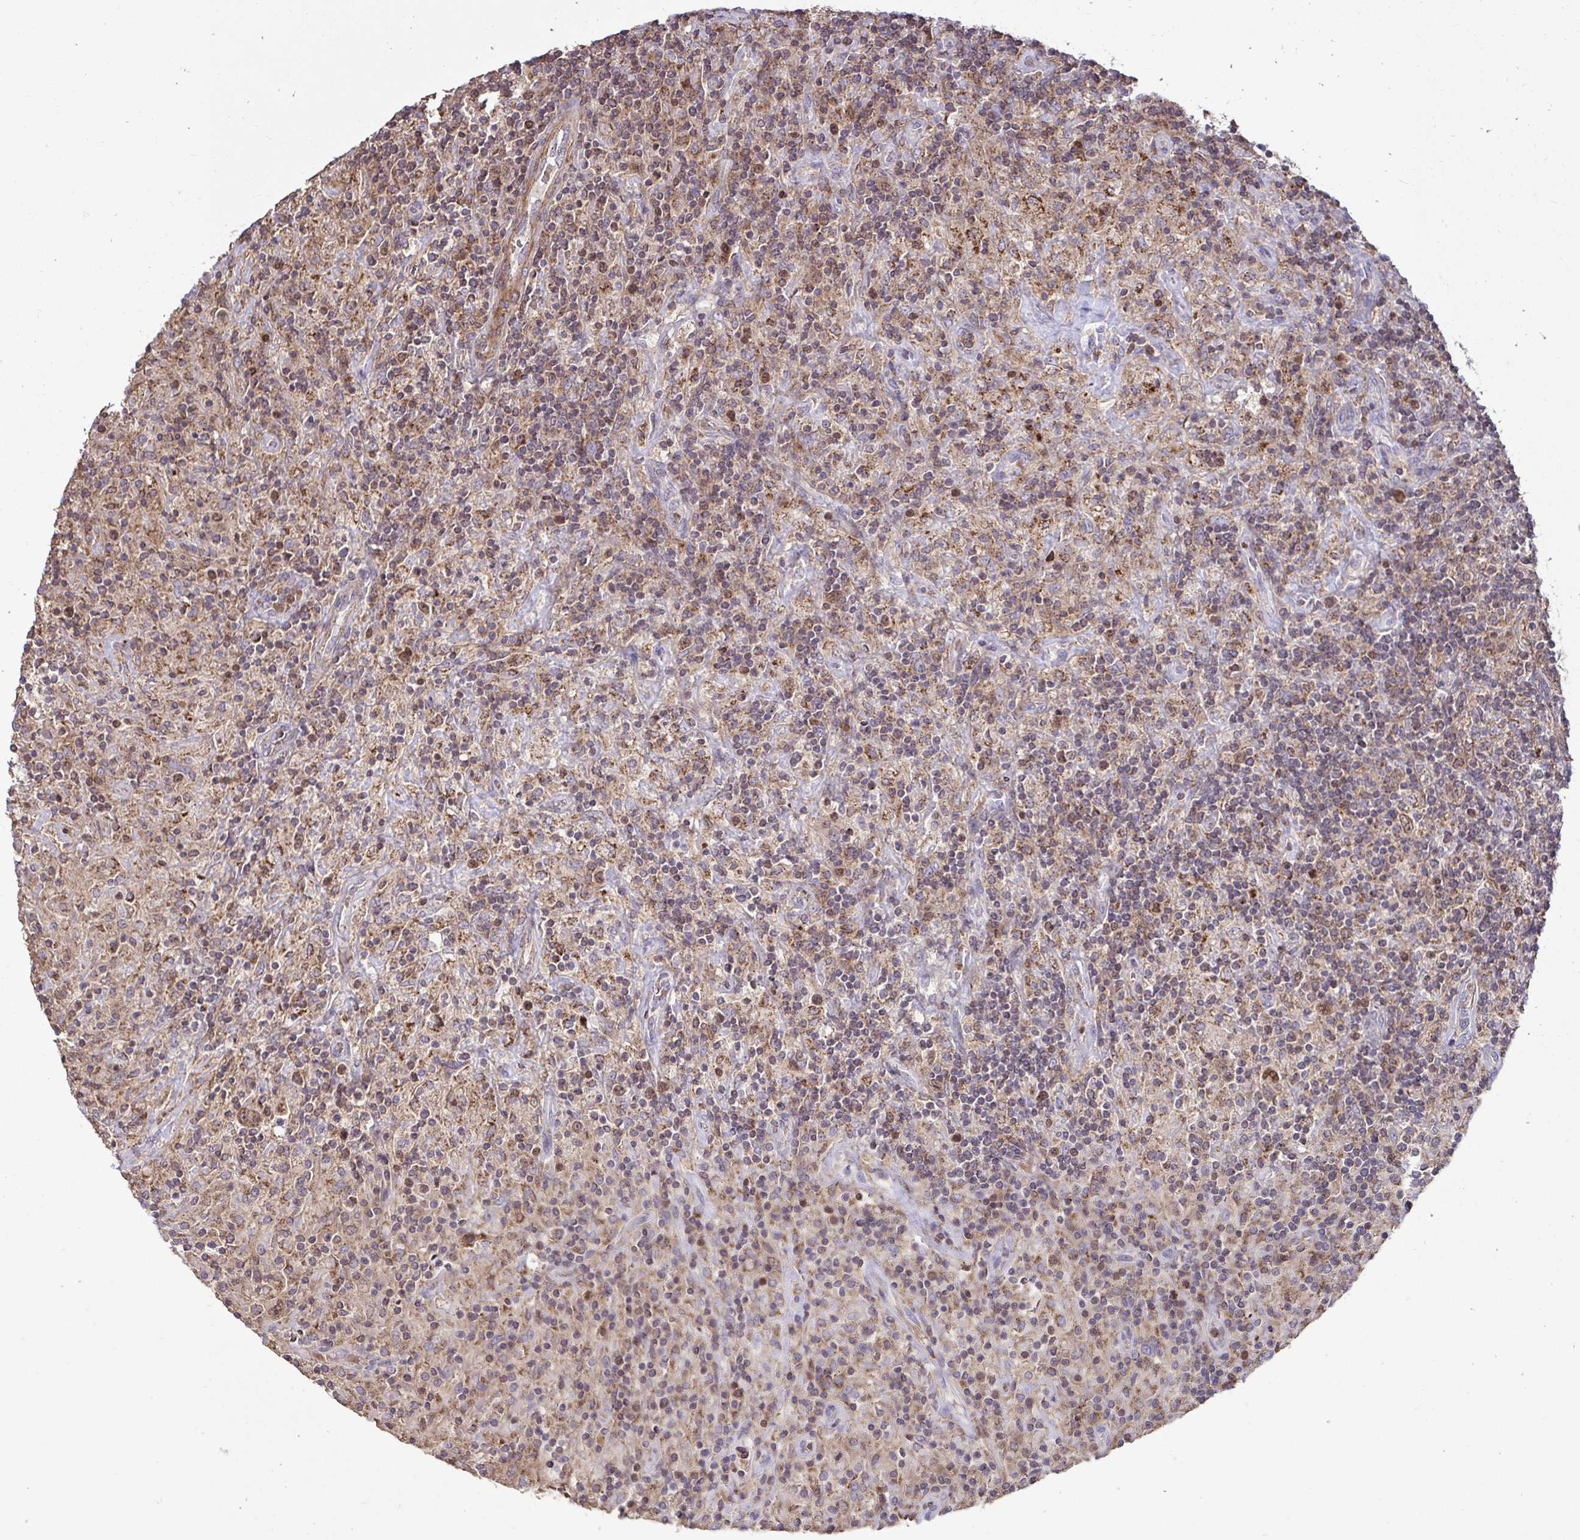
{"staining": {"intensity": "moderate", "quantity": "<25%", "location": "cytoplasmic/membranous"}, "tissue": "lymphoma", "cell_type": "Tumor cells", "image_type": "cancer", "snomed": [{"axis": "morphology", "description": "Hodgkin's disease, NOS"}, {"axis": "topography", "description": "Lymph node"}], "caption": "The photomicrograph demonstrates immunohistochemical staining of lymphoma. There is moderate cytoplasmic/membranous expression is appreciated in approximately <25% of tumor cells.", "gene": "SPRY1", "patient": {"sex": "male", "age": 70}}